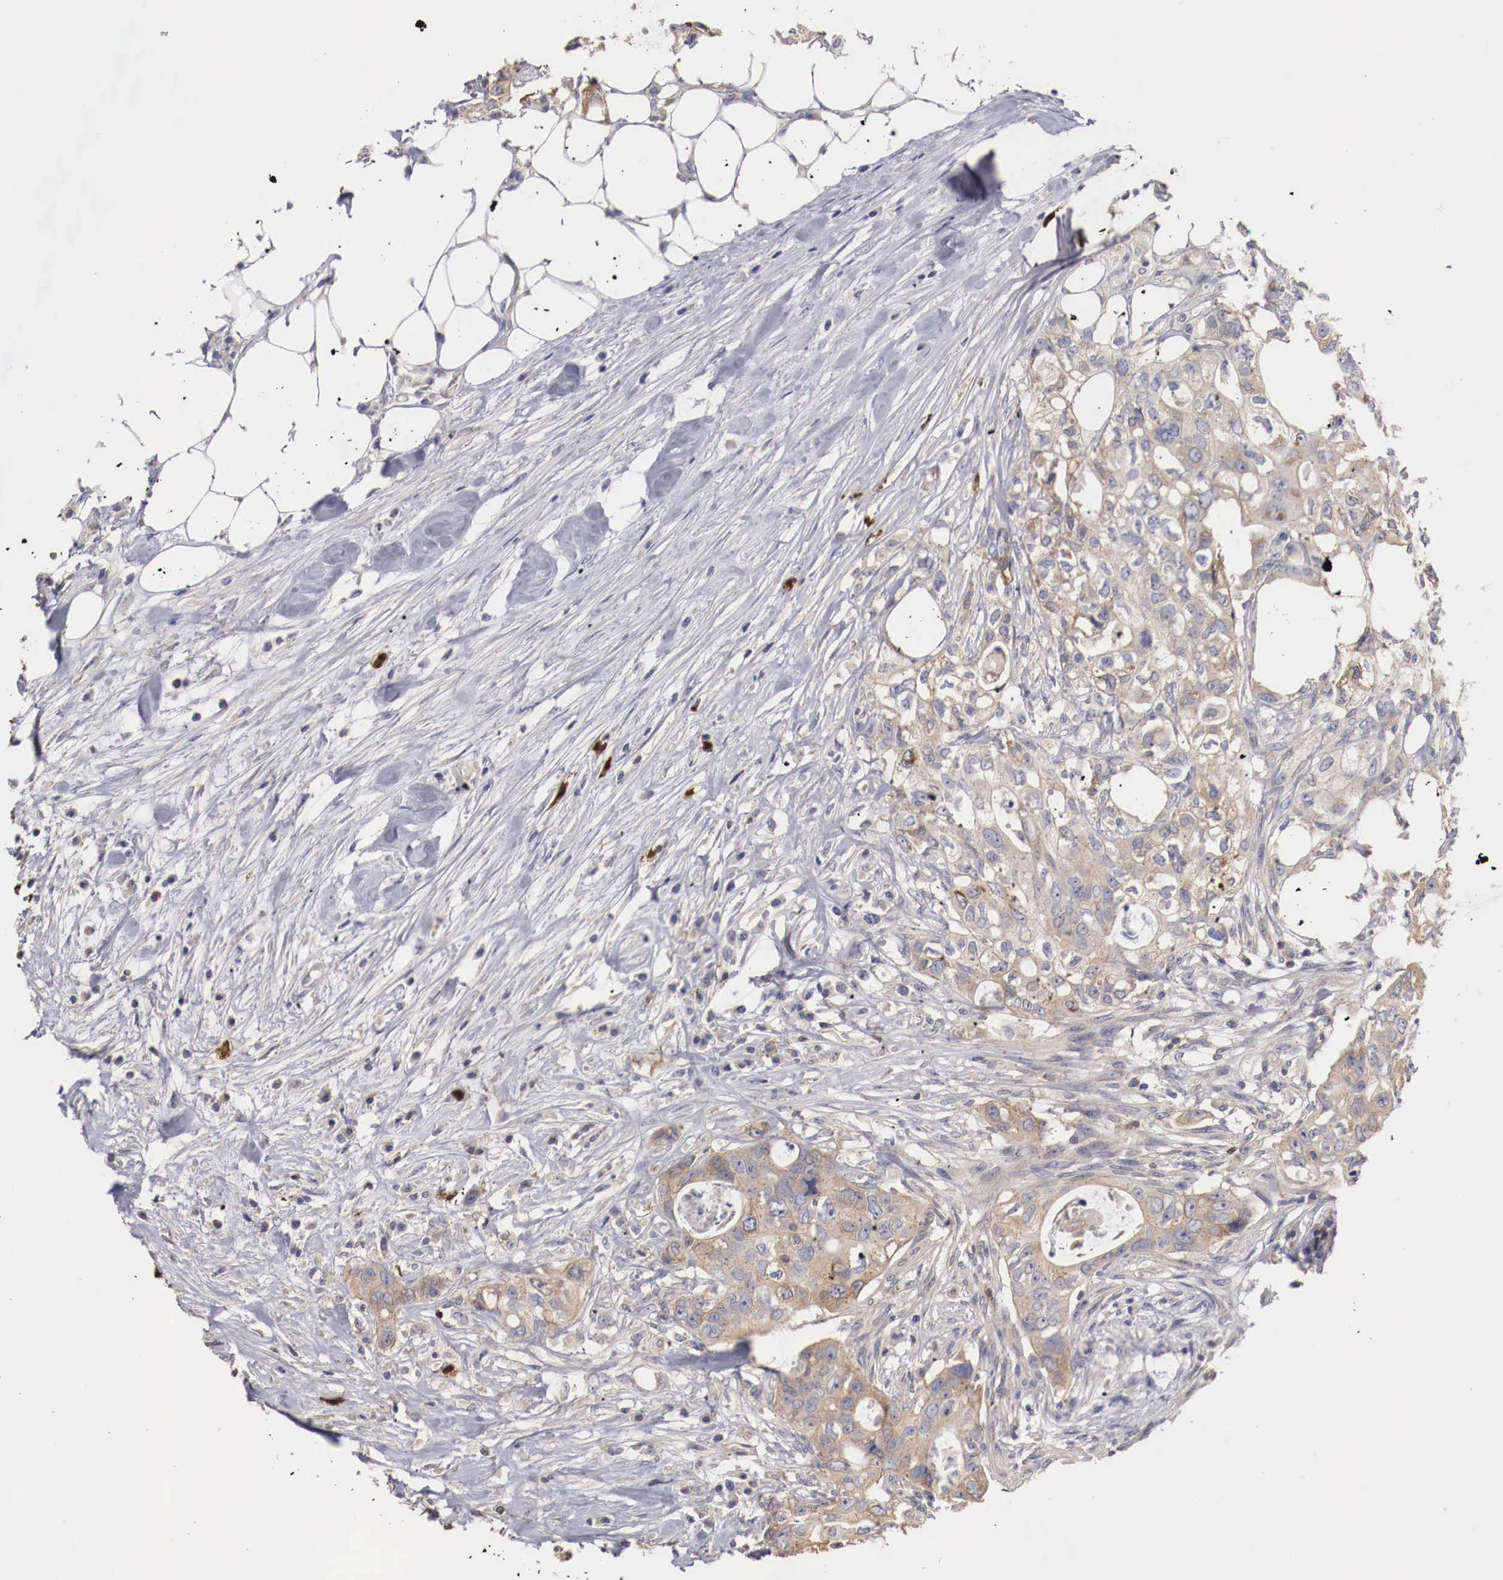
{"staining": {"intensity": "weak", "quantity": "25%-75%", "location": "cytoplasmic/membranous"}, "tissue": "colorectal cancer", "cell_type": "Tumor cells", "image_type": "cancer", "snomed": [{"axis": "morphology", "description": "Adenocarcinoma, NOS"}, {"axis": "topography", "description": "Rectum"}], "caption": "Weak cytoplasmic/membranous expression for a protein is appreciated in about 25%-75% of tumor cells of colorectal cancer (adenocarcinoma) using immunohistochemistry (IHC).", "gene": "PITPNA", "patient": {"sex": "female", "age": 57}}